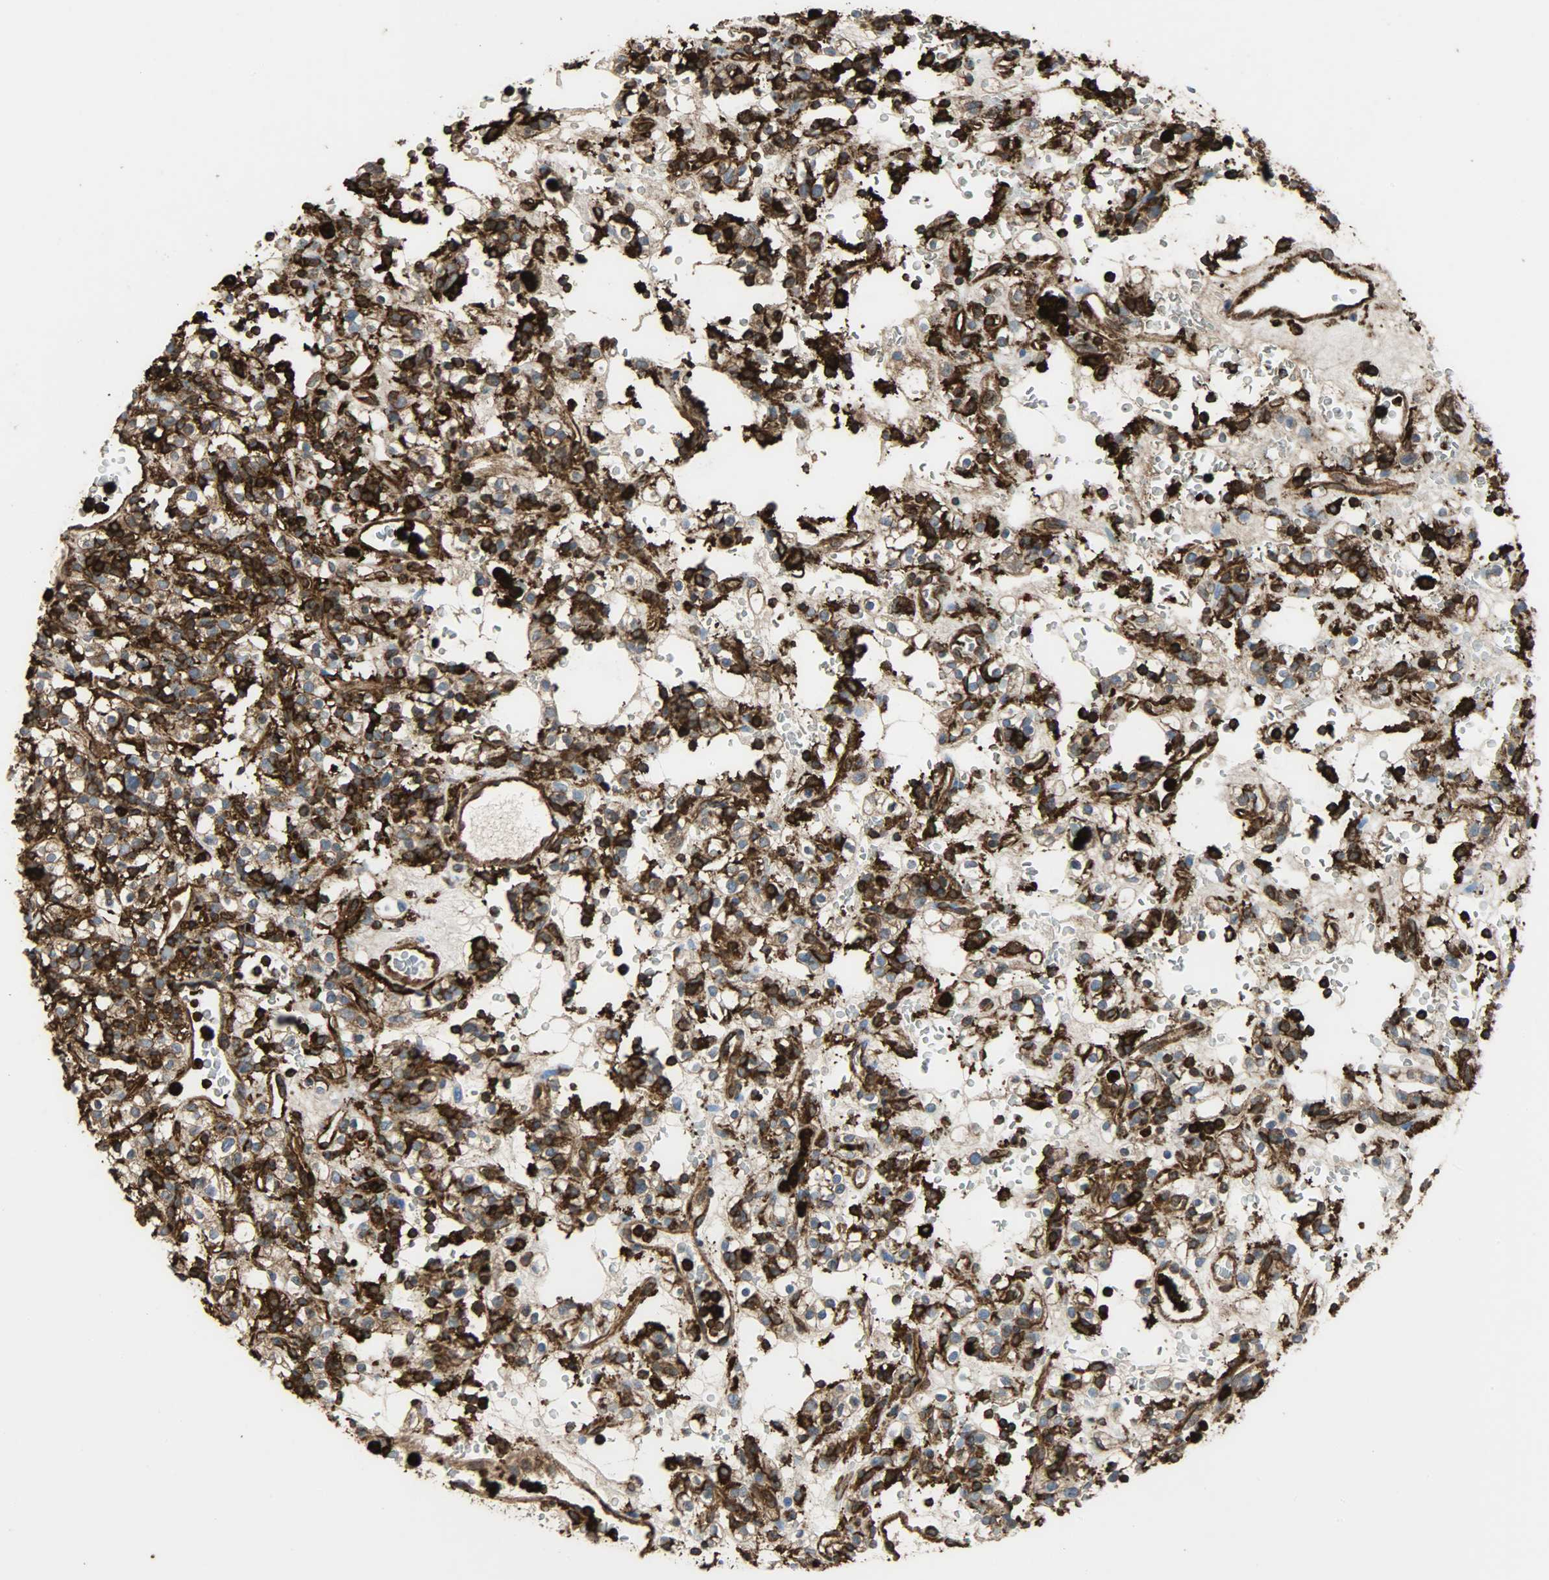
{"staining": {"intensity": "strong", "quantity": ">75%", "location": "cytoplasmic/membranous"}, "tissue": "renal cancer", "cell_type": "Tumor cells", "image_type": "cancer", "snomed": [{"axis": "morphology", "description": "Normal tissue, NOS"}, {"axis": "morphology", "description": "Adenocarcinoma, NOS"}, {"axis": "topography", "description": "Kidney"}], "caption": "Immunohistochemistry histopathology image of renal cancer (adenocarcinoma) stained for a protein (brown), which reveals high levels of strong cytoplasmic/membranous staining in about >75% of tumor cells.", "gene": "VASP", "patient": {"sex": "female", "age": 72}}